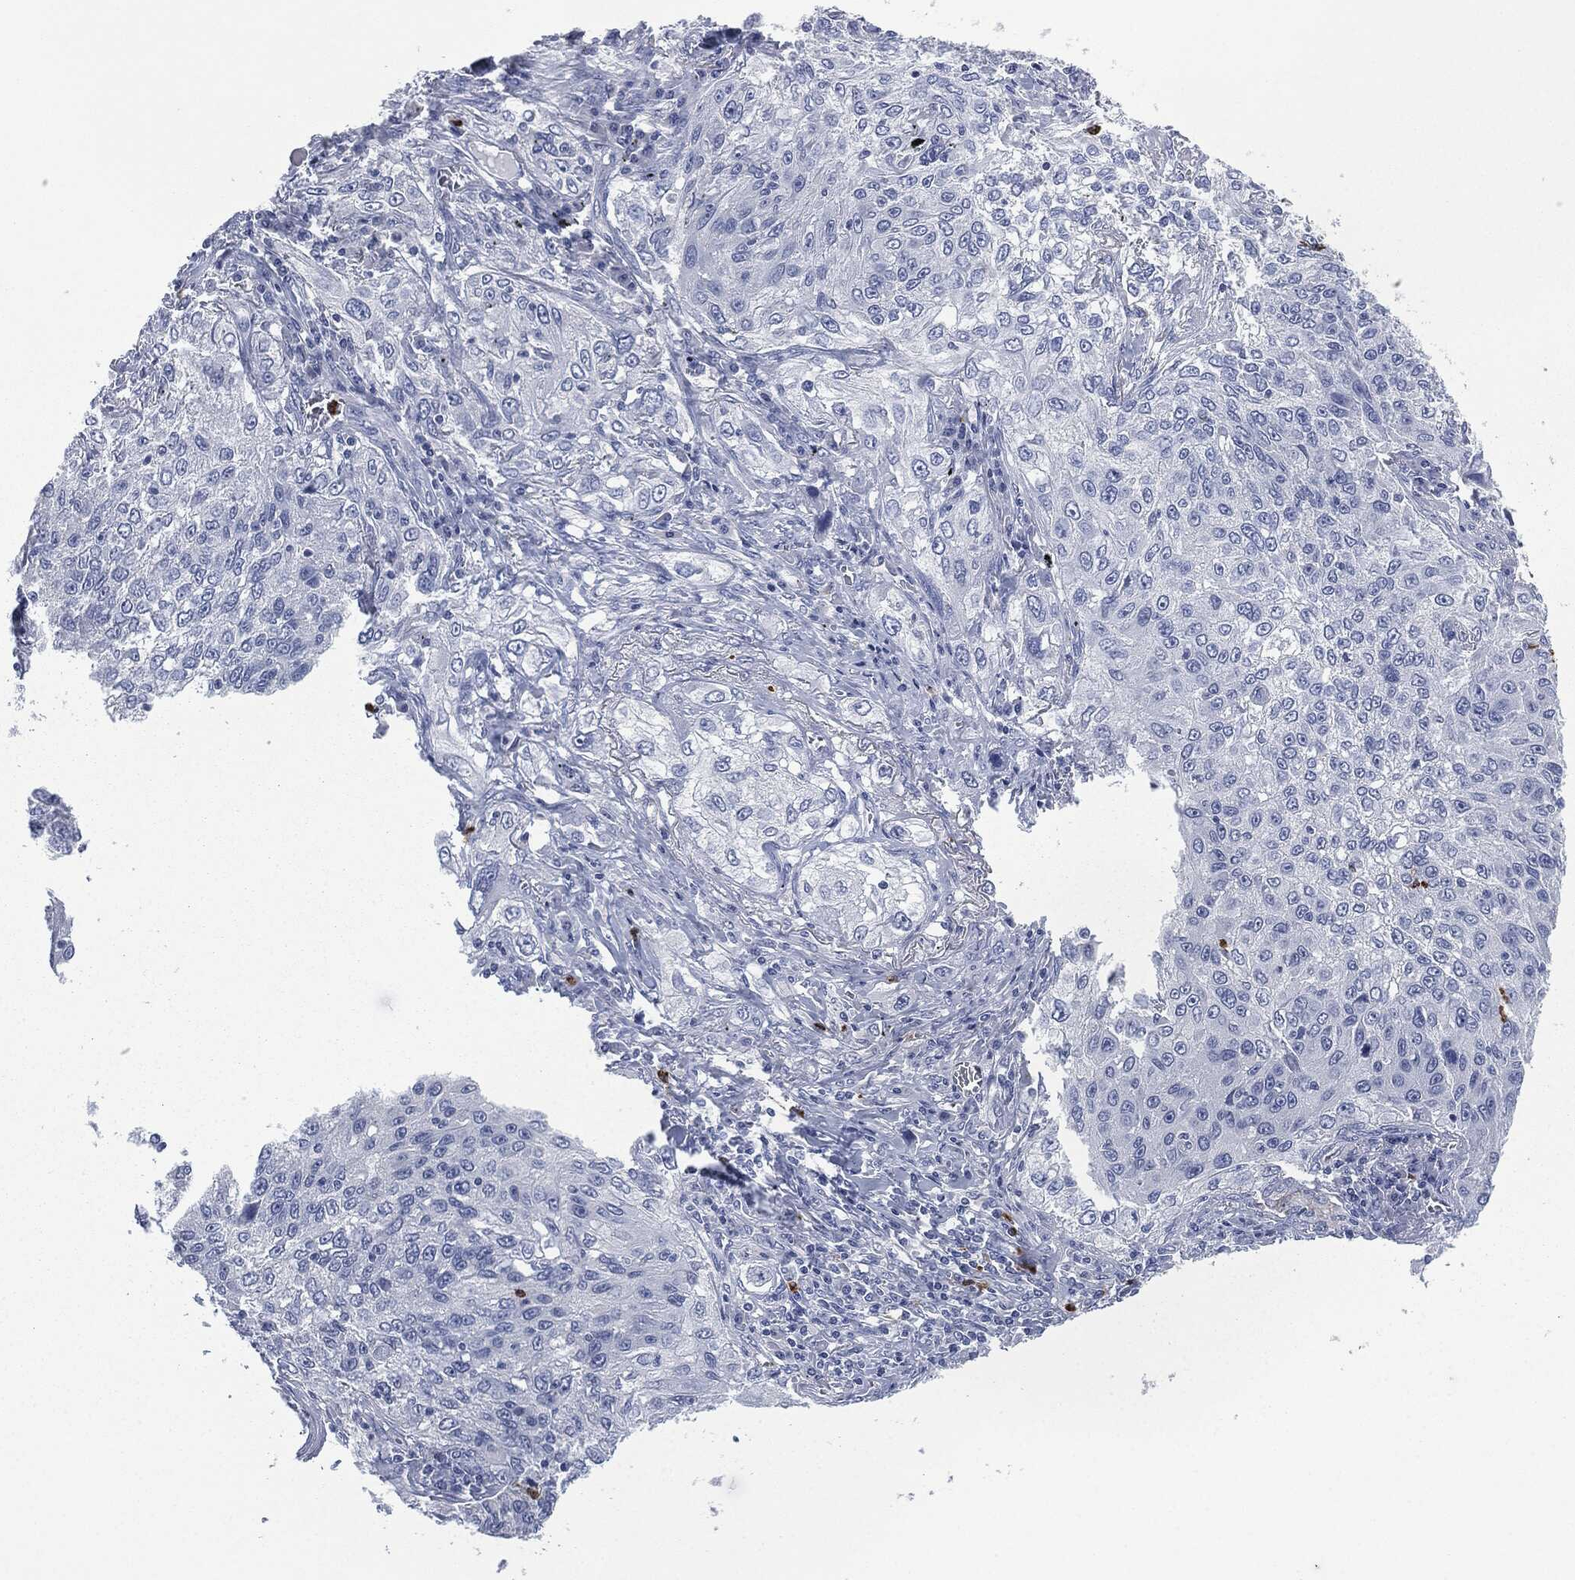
{"staining": {"intensity": "negative", "quantity": "none", "location": "none"}, "tissue": "lung cancer", "cell_type": "Tumor cells", "image_type": "cancer", "snomed": [{"axis": "morphology", "description": "Squamous cell carcinoma, NOS"}, {"axis": "topography", "description": "Lung"}], "caption": "High magnification brightfield microscopy of lung squamous cell carcinoma stained with DAB (3,3'-diaminobenzidine) (brown) and counterstained with hematoxylin (blue): tumor cells show no significant expression.", "gene": "CEACAM8", "patient": {"sex": "female", "age": 69}}